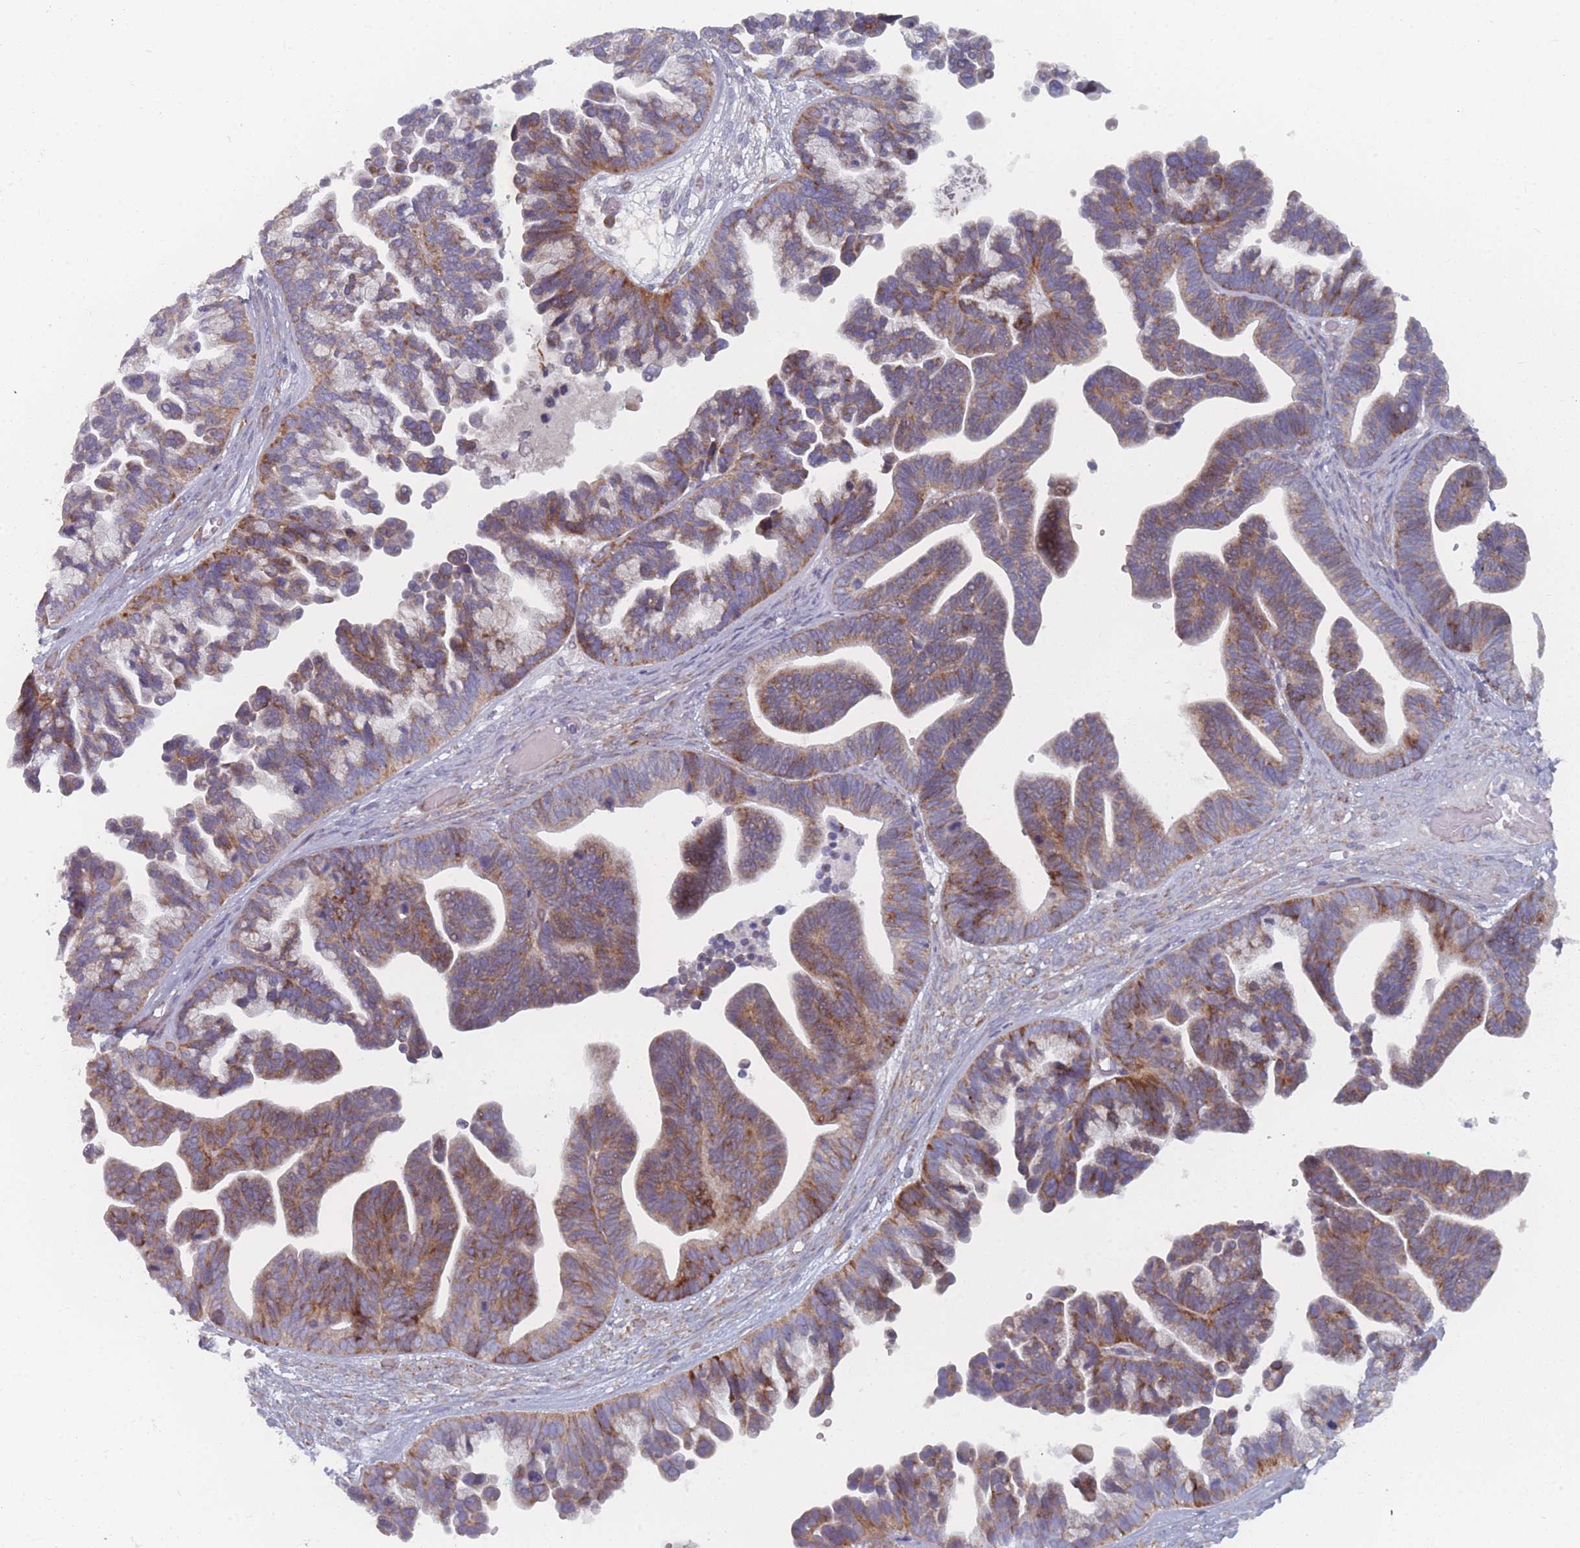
{"staining": {"intensity": "moderate", "quantity": "25%-75%", "location": "cytoplasmic/membranous"}, "tissue": "ovarian cancer", "cell_type": "Tumor cells", "image_type": "cancer", "snomed": [{"axis": "morphology", "description": "Cystadenocarcinoma, serous, NOS"}, {"axis": "topography", "description": "Ovary"}], "caption": "Human serous cystadenocarcinoma (ovarian) stained with a protein marker demonstrates moderate staining in tumor cells.", "gene": "CACNG5", "patient": {"sex": "female", "age": 56}}